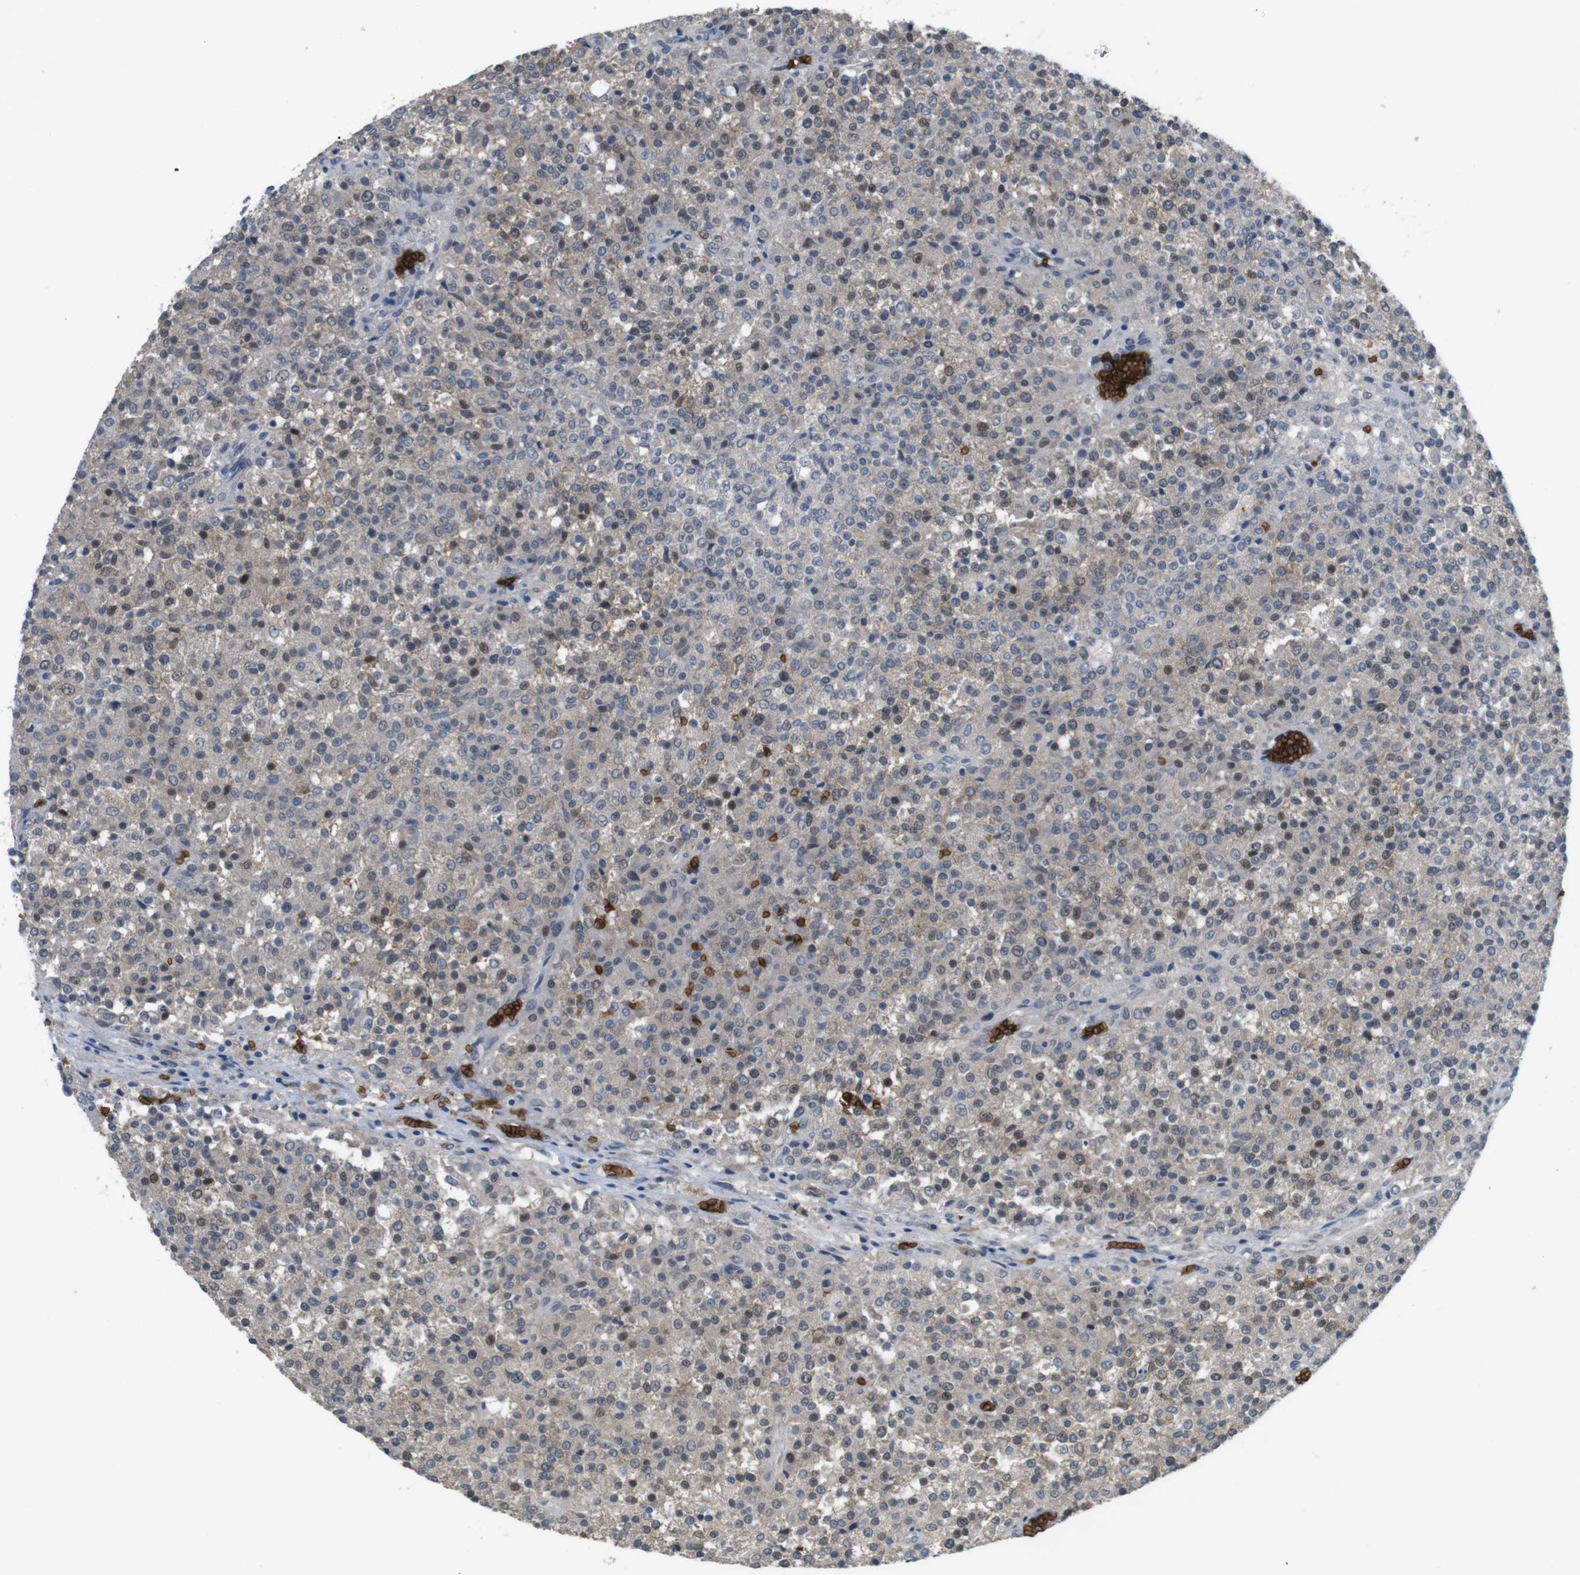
{"staining": {"intensity": "weak", "quantity": ">75%", "location": "cytoplasmic/membranous,nuclear"}, "tissue": "testis cancer", "cell_type": "Tumor cells", "image_type": "cancer", "snomed": [{"axis": "morphology", "description": "Seminoma, NOS"}, {"axis": "topography", "description": "Testis"}], "caption": "A high-resolution histopathology image shows immunohistochemistry (IHC) staining of testis cancer (seminoma), which displays weak cytoplasmic/membranous and nuclear positivity in approximately >75% of tumor cells. The staining was performed using DAB (3,3'-diaminobenzidine), with brown indicating positive protein expression. Nuclei are stained blue with hematoxylin.", "gene": "GYPA", "patient": {"sex": "male", "age": 59}}